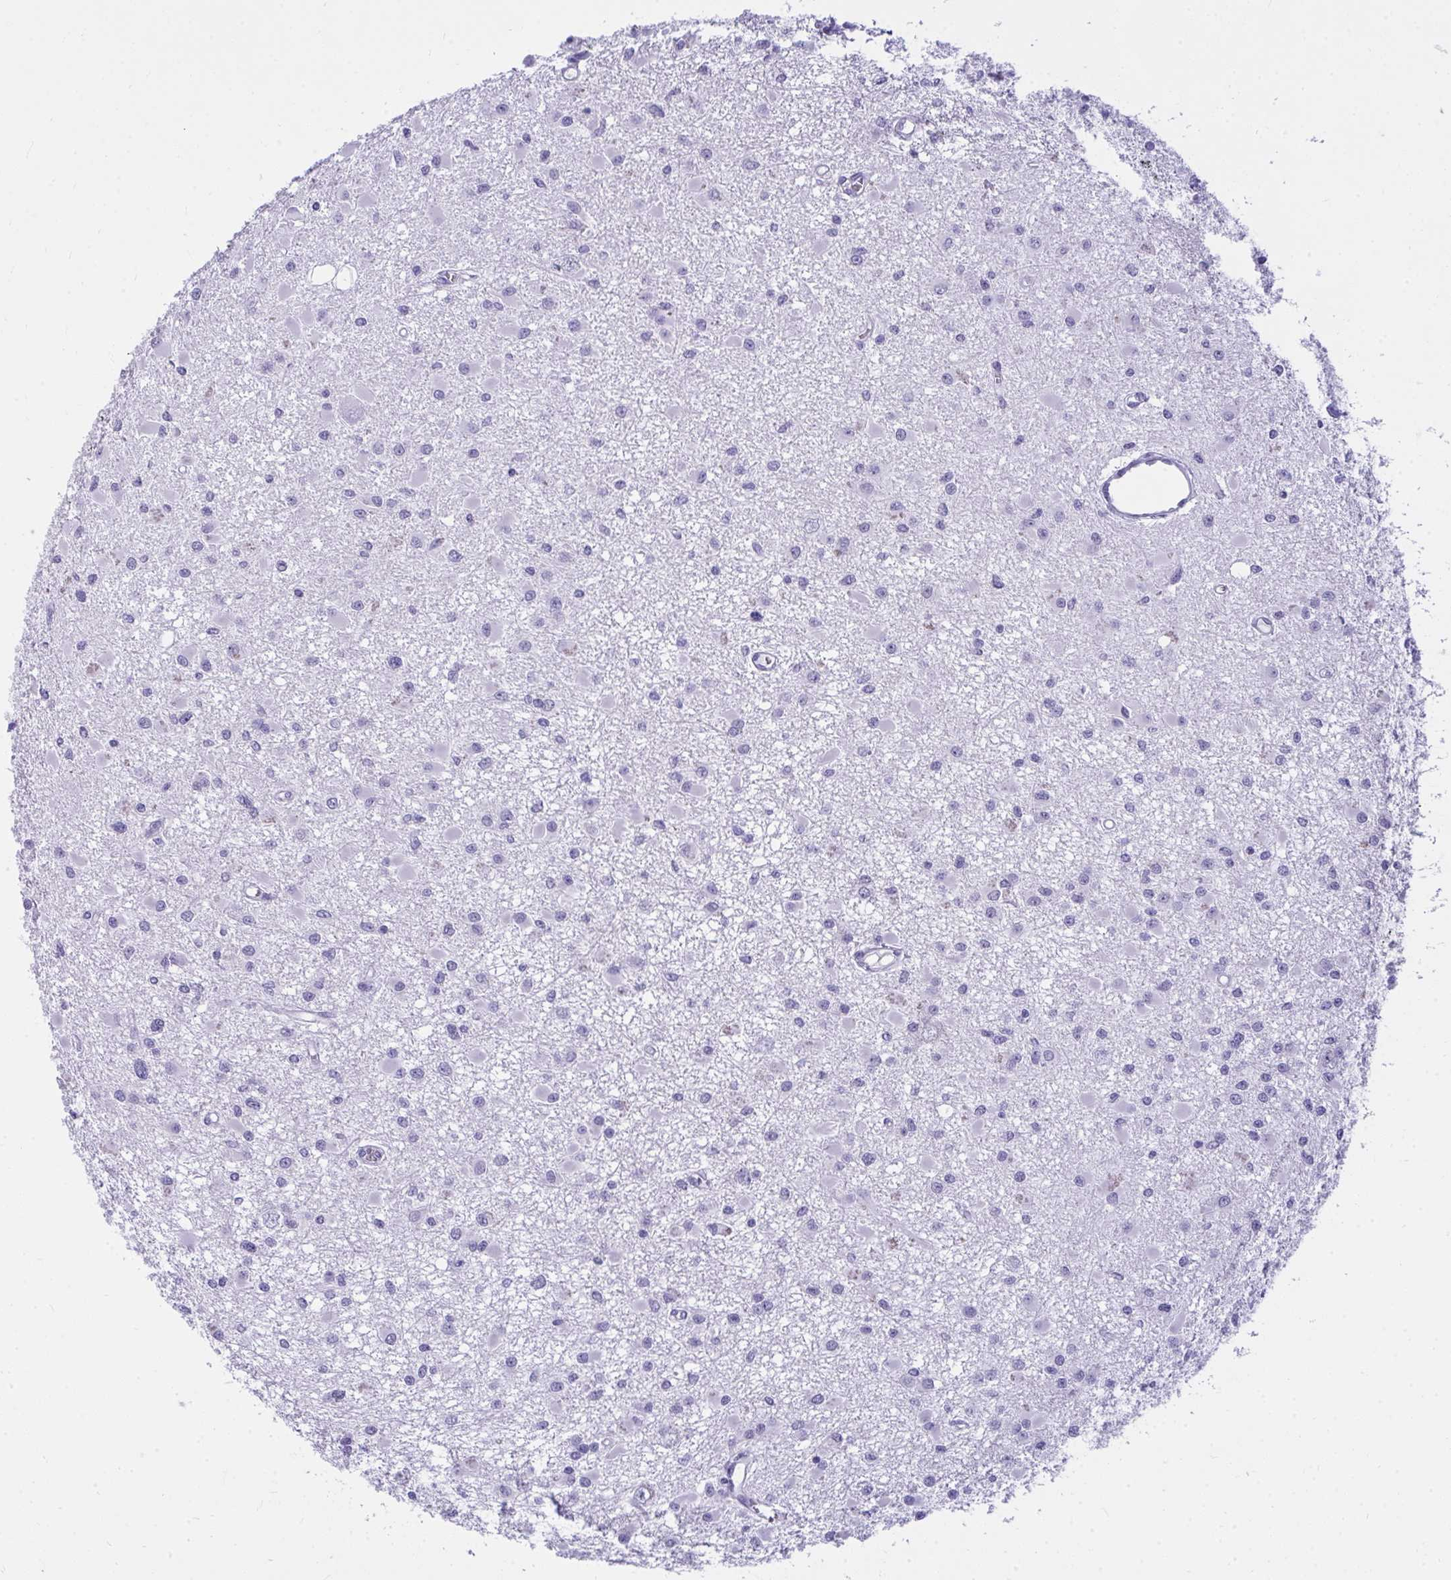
{"staining": {"intensity": "negative", "quantity": "none", "location": "none"}, "tissue": "glioma", "cell_type": "Tumor cells", "image_type": "cancer", "snomed": [{"axis": "morphology", "description": "Glioma, malignant, High grade"}, {"axis": "topography", "description": "Brain"}], "caption": "Tumor cells are negative for protein expression in human high-grade glioma (malignant).", "gene": "OR5F1", "patient": {"sex": "male", "age": 54}}